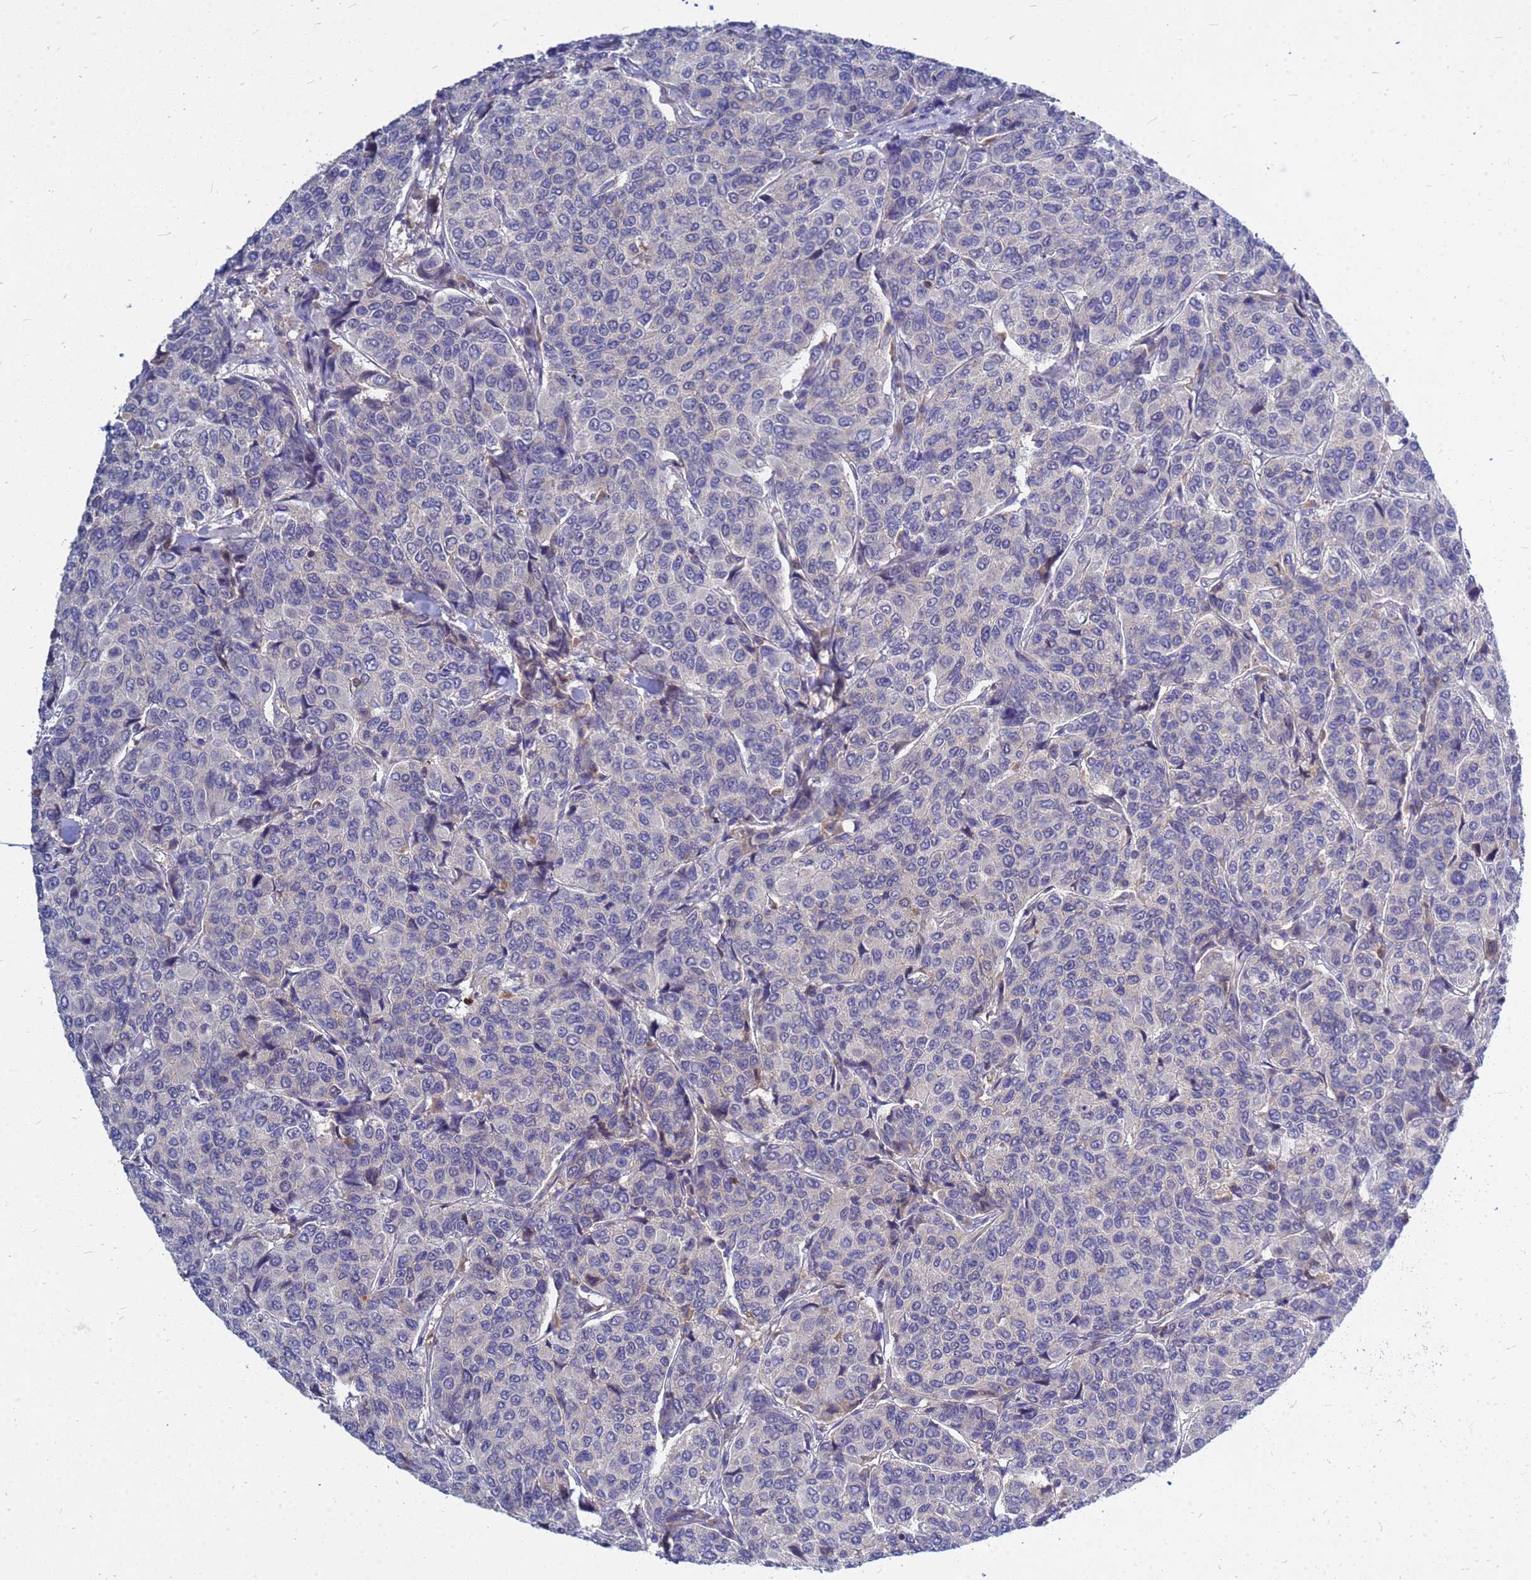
{"staining": {"intensity": "negative", "quantity": "none", "location": "none"}, "tissue": "breast cancer", "cell_type": "Tumor cells", "image_type": "cancer", "snomed": [{"axis": "morphology", "description": "Duct carcinoma"}, {"axis": "topography", "description": "Breast"}], "caption": "Tumor cells are negative for brown protein staining in breast cancer (invasive ductal carcinoma).", "gene": "SRGAP3", "patient": {"sex": "female", "age": 55}}